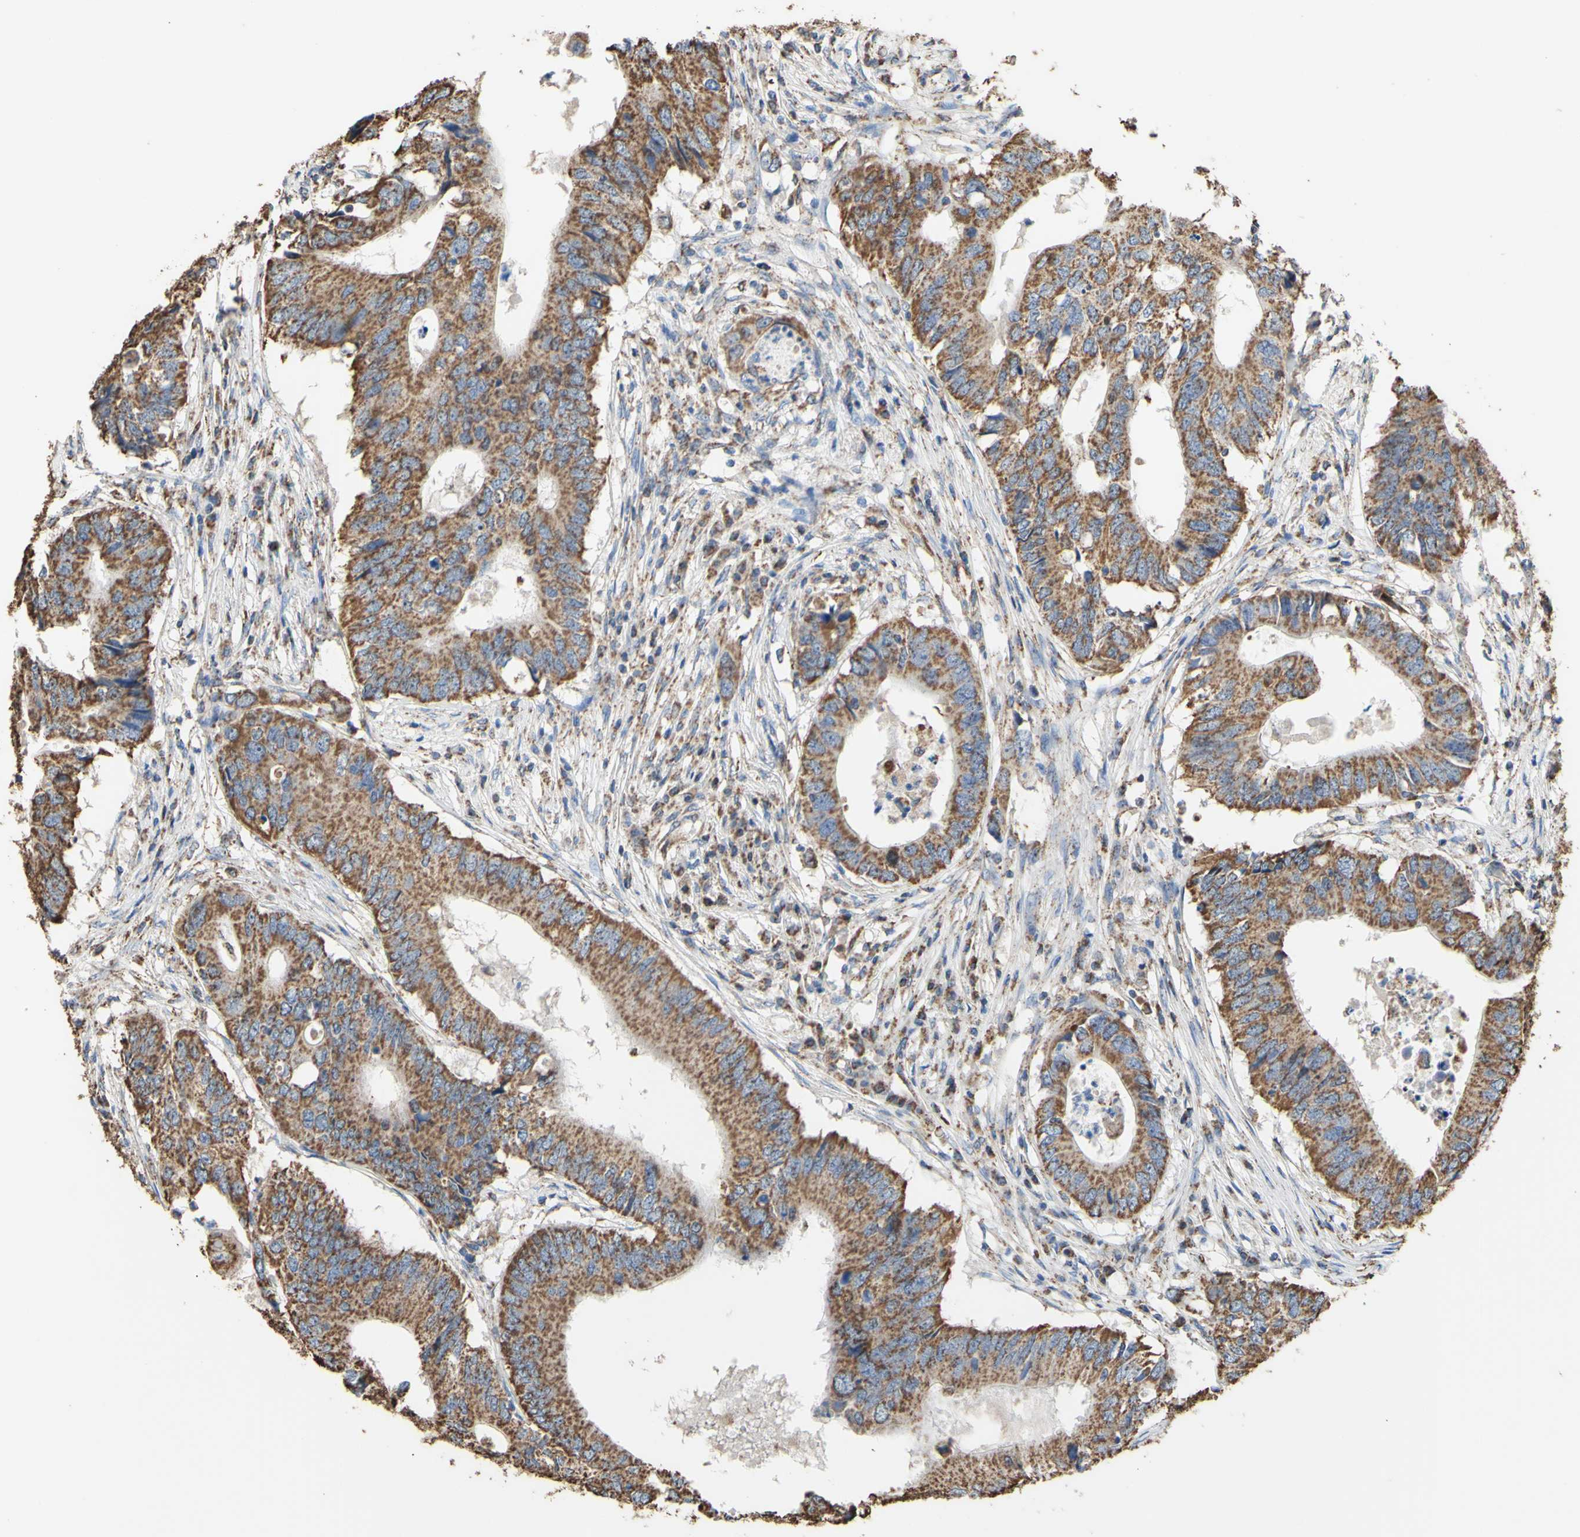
{"staining": {"intensity": "moderate", "quantity": ">75%", "location": "cytoplasmic/membranous"}, "tissue": "colorectal cancer", "cell_type": "Tumor cells", "image_type": "cancer", "snomed": [{"axis": "morphology", "description": "Adenocarcinoma, NOS"}, {"axis": "topography", "description": "Colon"}], "caption": "Immunohistochemistry (IHC) image of human colorectal cancer stained for a protein (brown), which shows medium levels of moderate cytoplasmic/membranous positivity in about >75% of tumor cells.", "gene": "CMKLR2", "patient": {"sex": "male", "age": 71}}